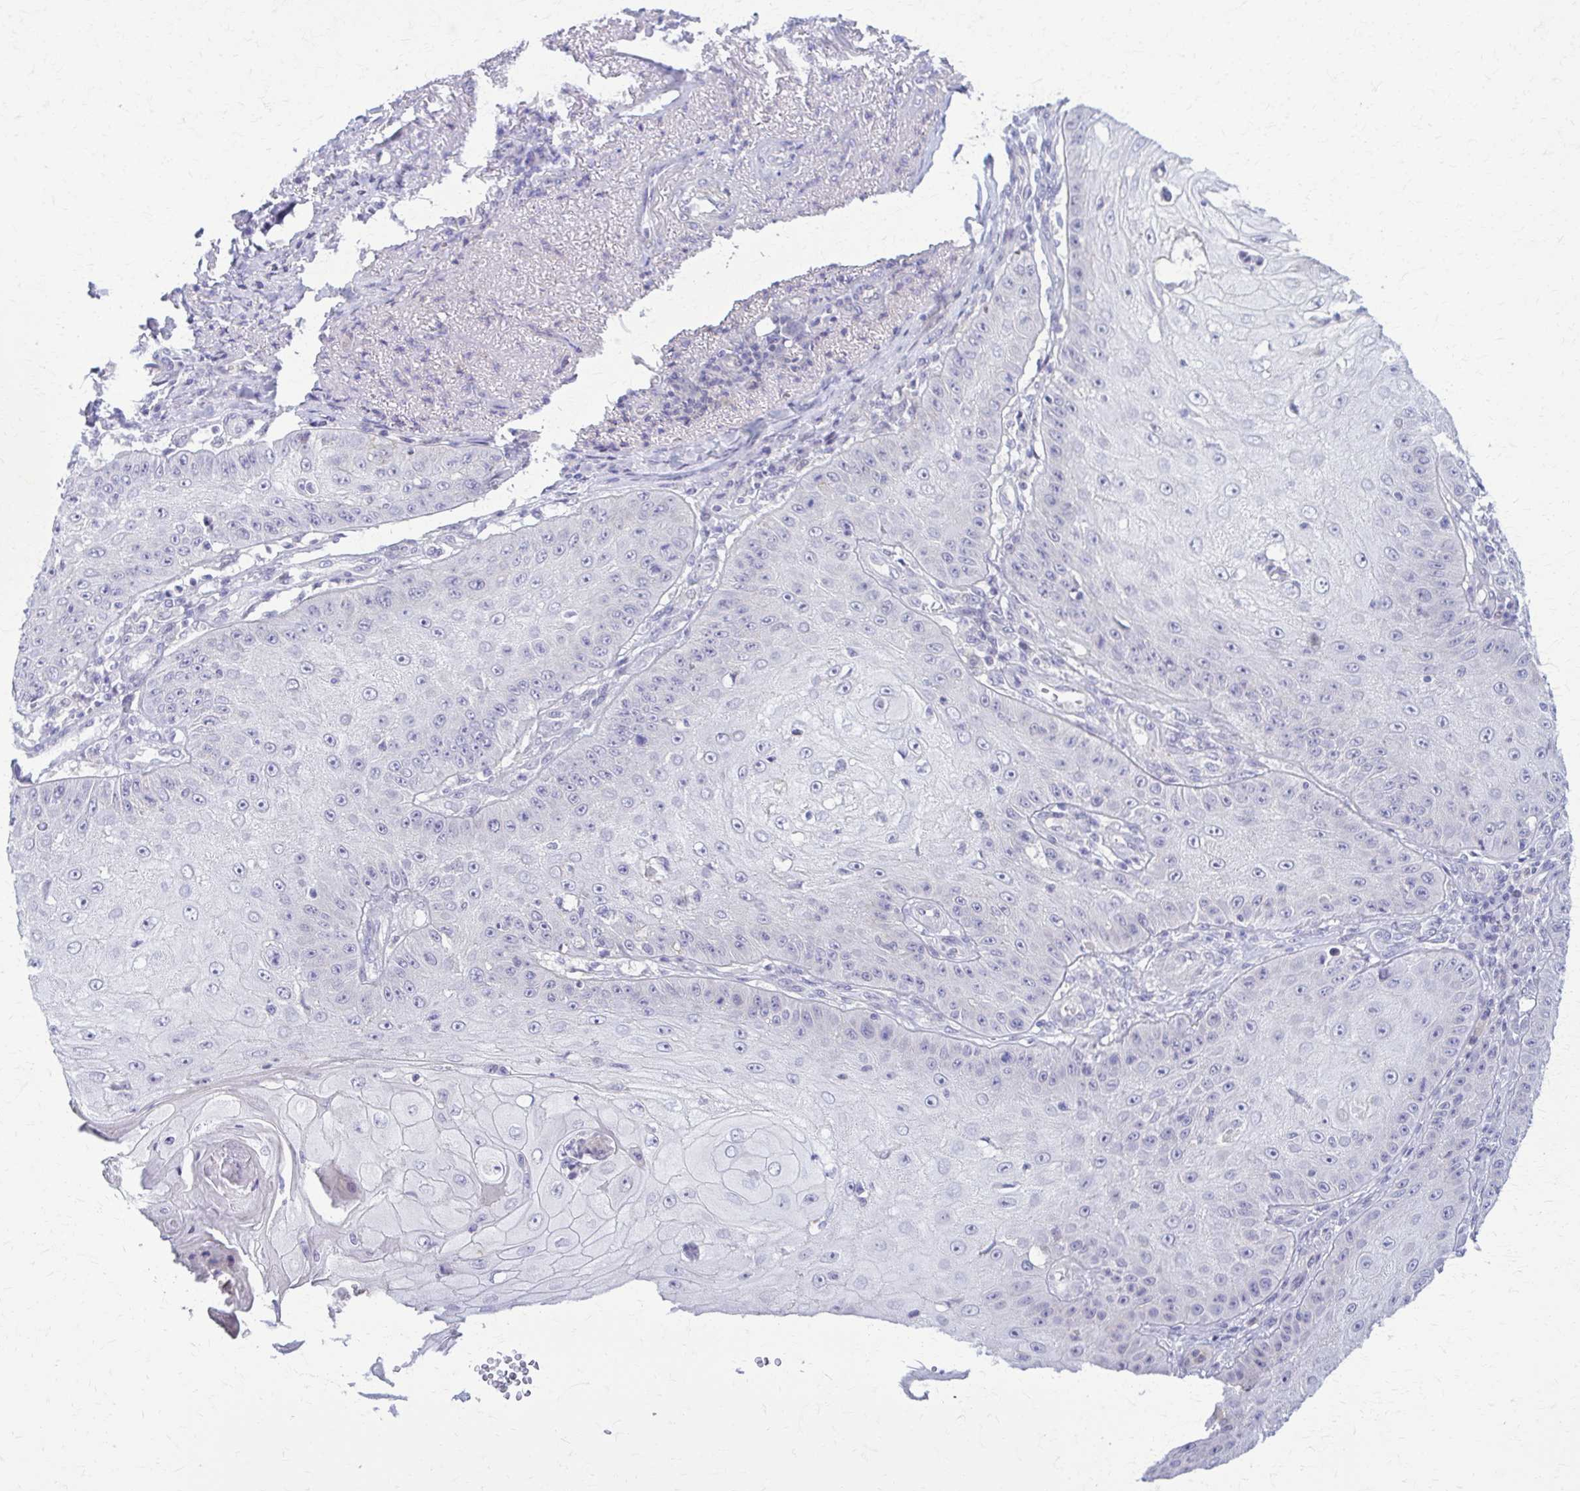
{"staining": {"intensity": "negative", "quantity": "none", "location": "none"}, "tissue": "skin cancer", "cell_type": "Tumor cells", "image_type": "cancer", "snomed": [{"axis": "morphology", "description": "Squamous cell carcinoma, NOS"}, {"axis": "topography", "description": "Skin"}], "caption": "Skin squamous cell carcinoma was stained to show a protein in brown. There is no significant staining in tumor cells.", "gene": "RHOBTB2", "patient": {"sex": "male", "age": 70}}